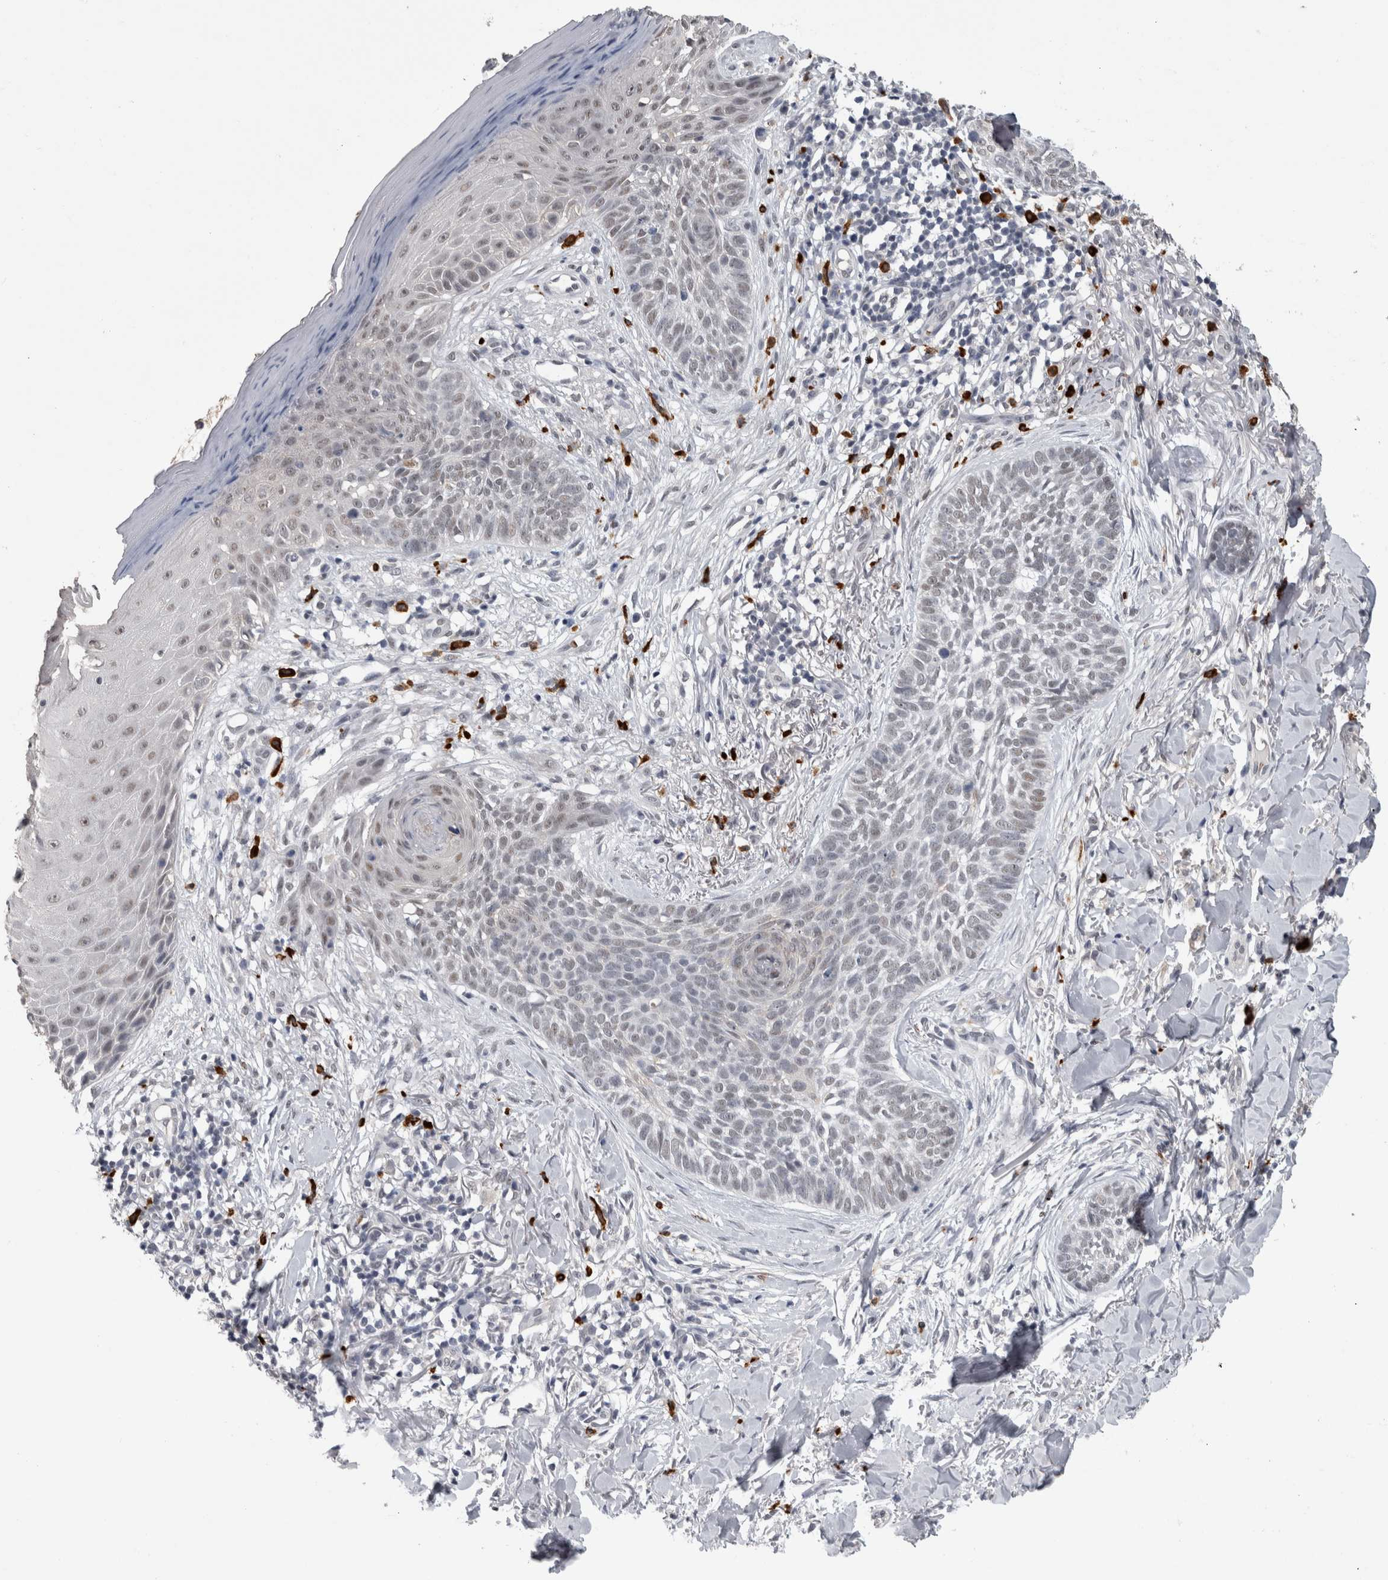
{"staining": {"intensity": "weak", "quantity": "25%-75%", "location": "nuclear"}, "tissue": "skin cancer", "cell_type": "Tumor cells", "image_type": "cancer", "snomed": [{"axis": "morphology", "description": "Normal tissue, NOS"}, {"axis": "morphology", "description": "Basal cell carcinoma"}, {"axis": "topography", "description": "Skin"}], "caption": "Skin basal cell carcinoma tissue displays weak nuclear positivity in about 25%-75% of tumor cells, visualized by immunohistochemistry.", "gene": "PEBP4", "patient": {"sex": "male", "age": 67}}